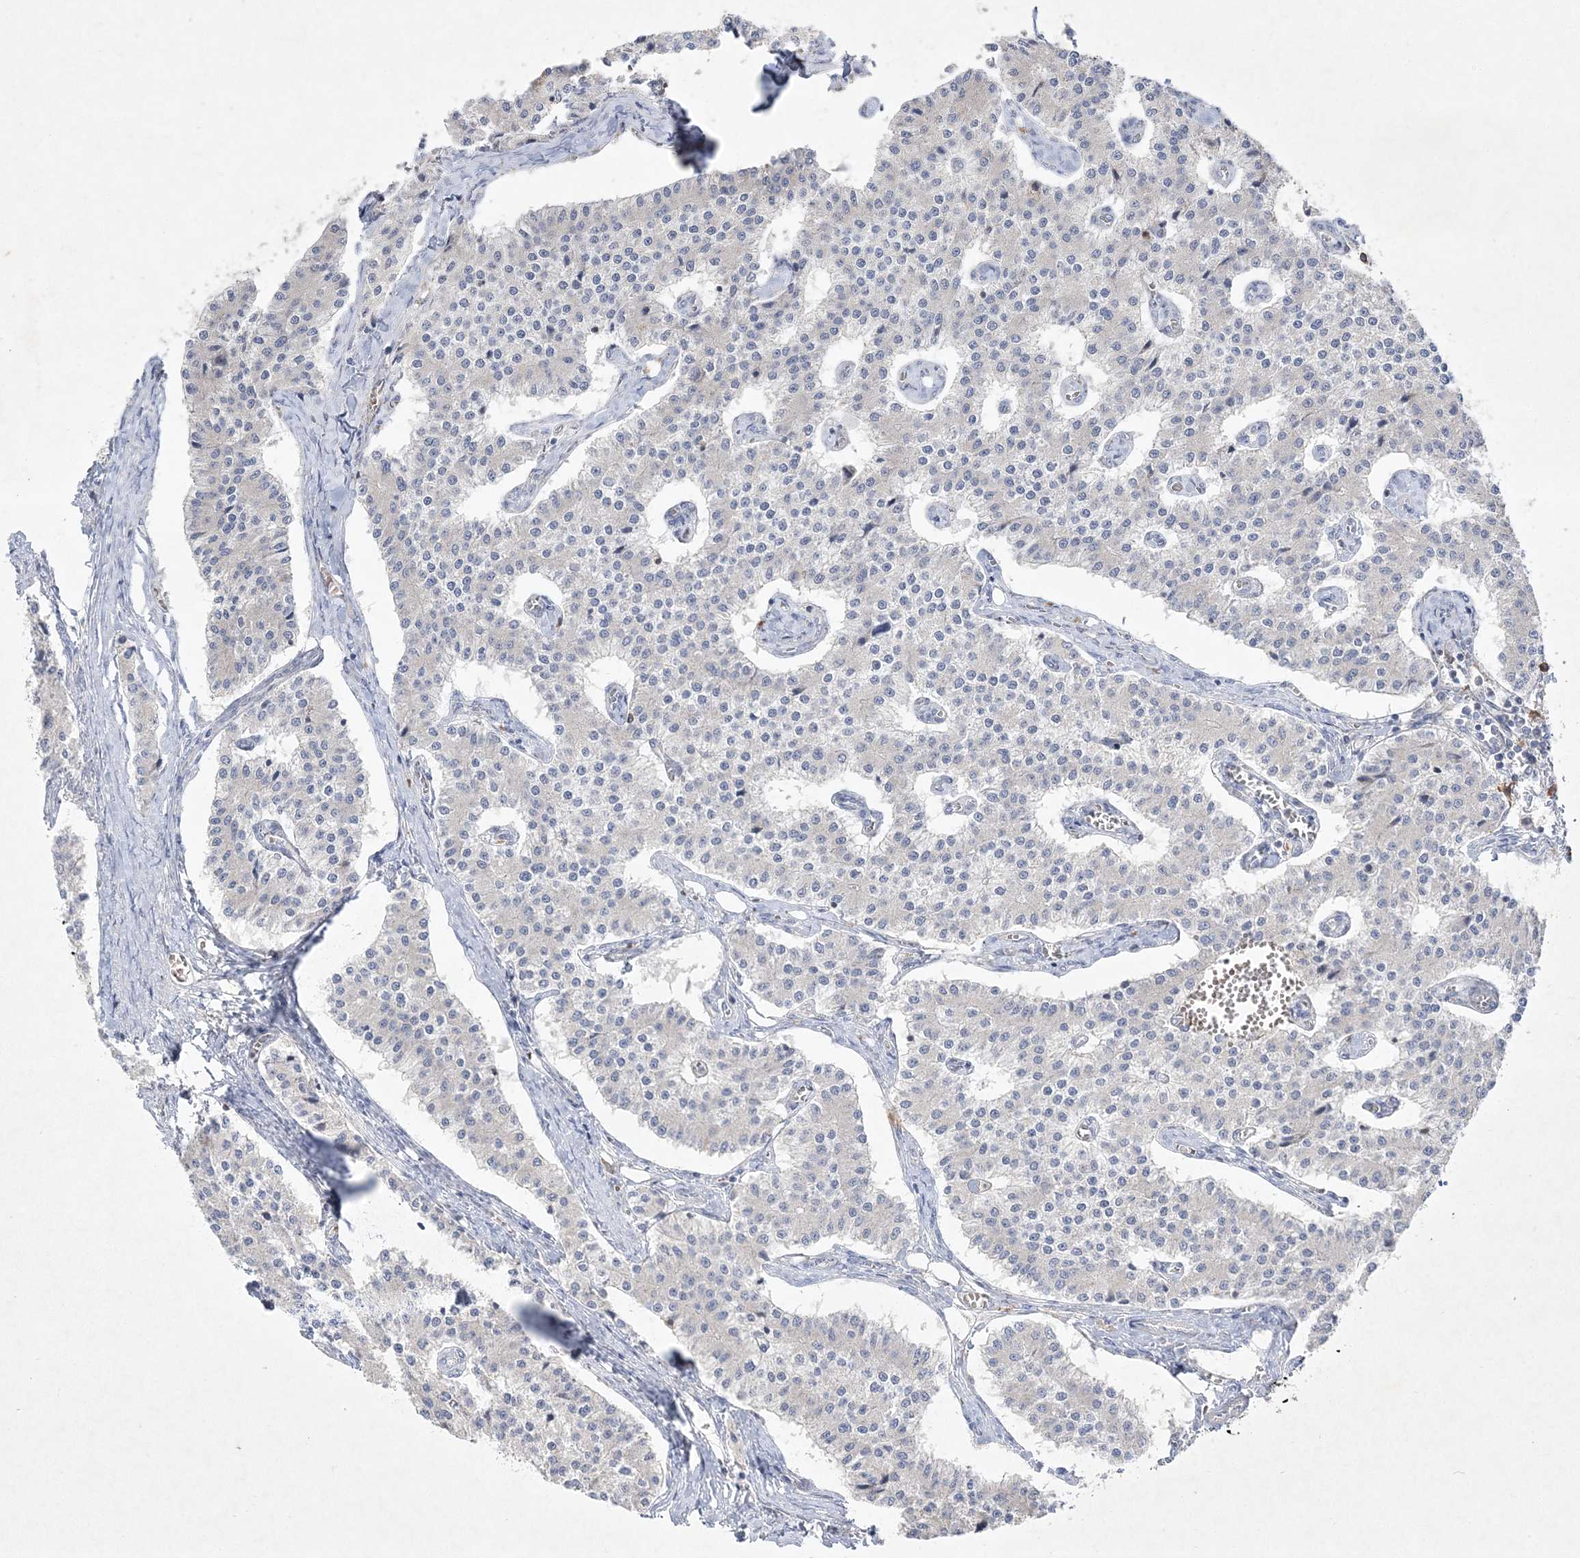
{"staining": {"intensity": "negative", "quantity": "none", "location": "none"}, "tissue": "carcinoid", "cell_type": "Tumor cells", "image_type": "cancer", "snomed": [{"axis": "morphology", "description": "Carcinoid, malignant, NOS"}, {"axis": "topography", "description": "Colon"}], "caption": "This histopathology image is of carcinoid stained with immunohistochemistry to label a protein in brown with the nuclei are counter-stained blue. There is no expression in tumor cells.", "gene": "CLNK", "patient": {"sex": "female", "age": 52}}